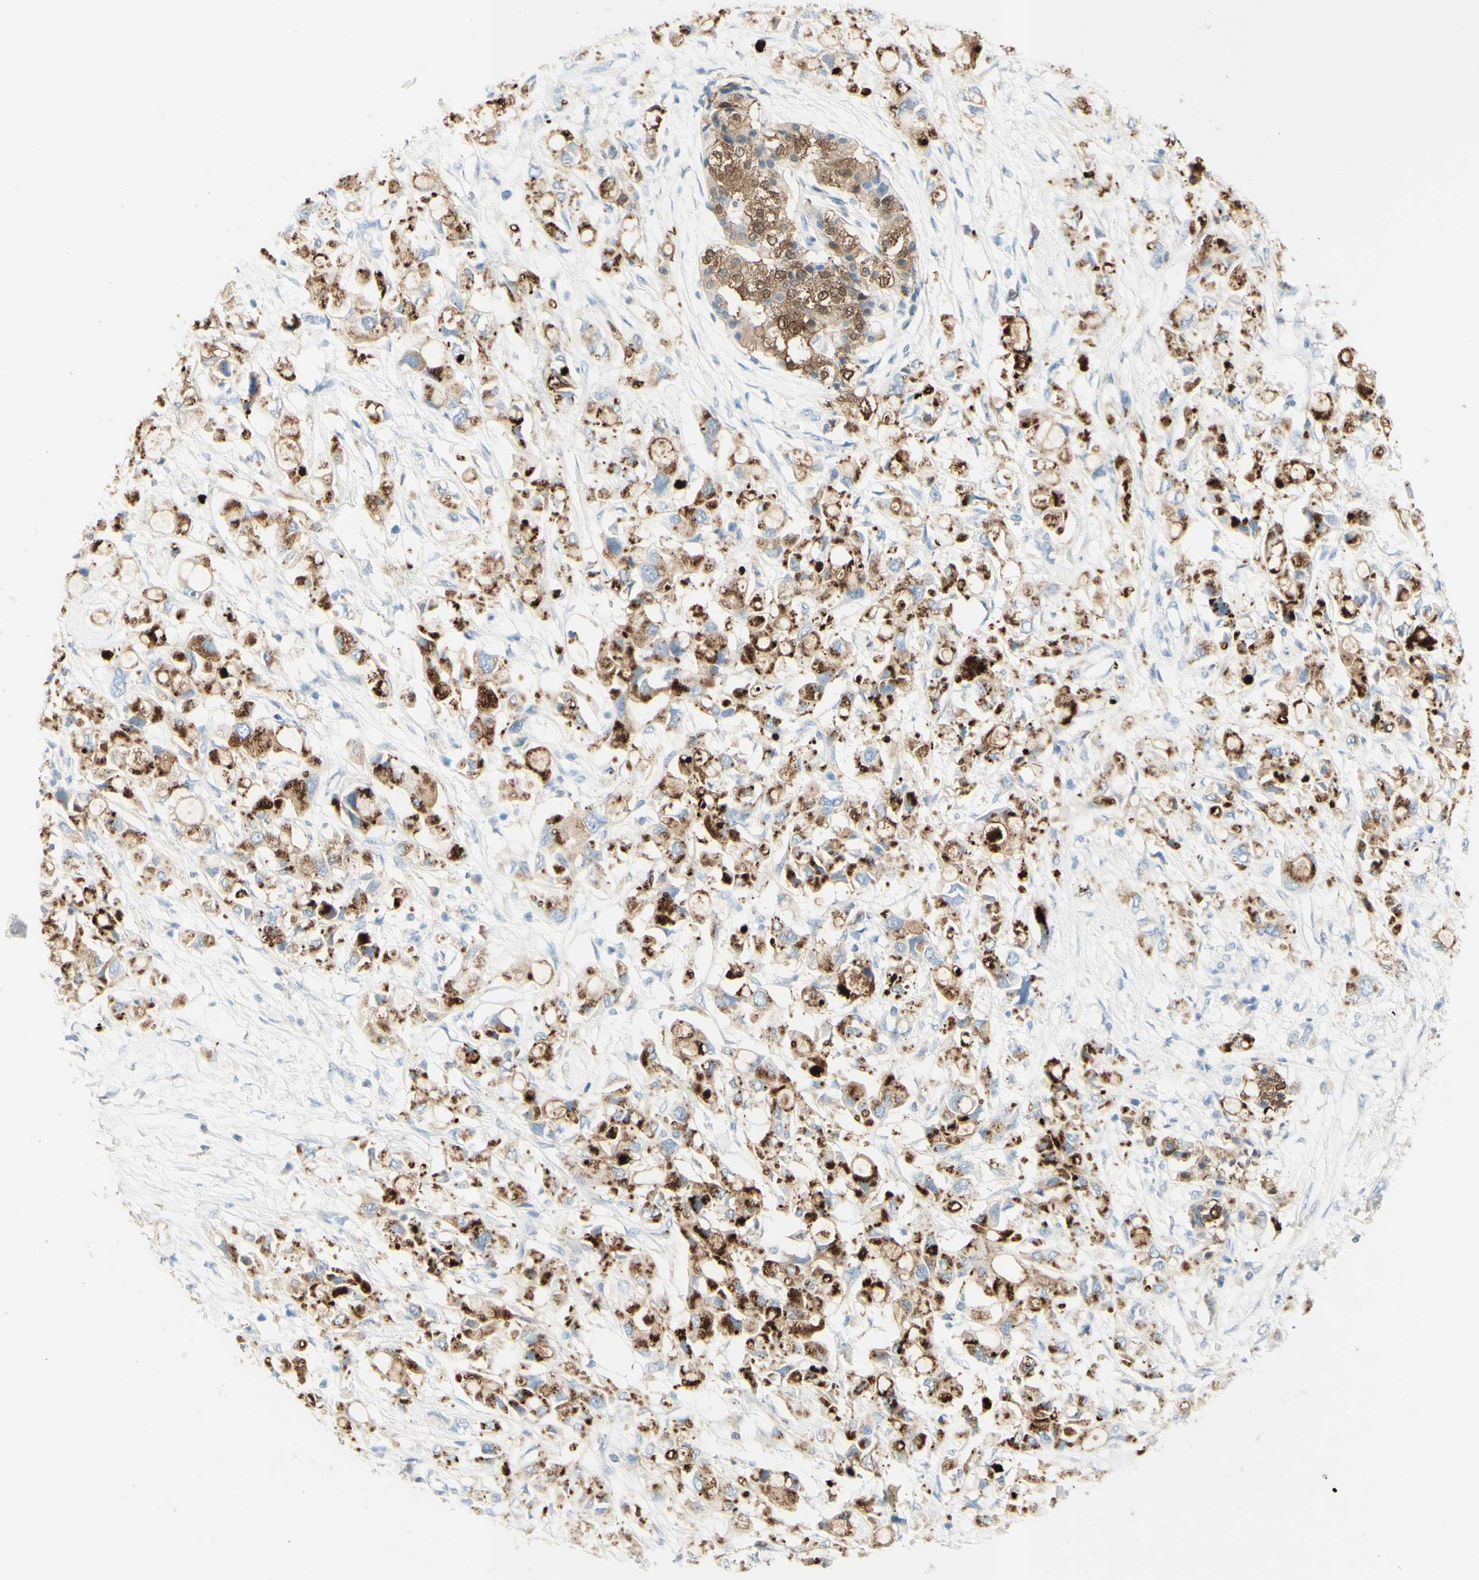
{"staining": {"intensity": "strong", "quantity": "25%-75%", "location": "cytoplasmic/membranous"}, "tissue": "pancreatic cancer", "cell_type": "Tumor cells", "image_type": "cancer", "snomed": [{"axis": "morphology", "description": "Adenocarcinoma, NOS"}, {"axis": "topography", "description": "Pancreas"}], "caption": "This is an image of IHC staining of pancreatic adenocarcinoma, which shows strong staining in the cytoplasmic/membranous of tumor cells.", "gene": "TSPAN1", "patient": {"sex": "female", "age": 56}}